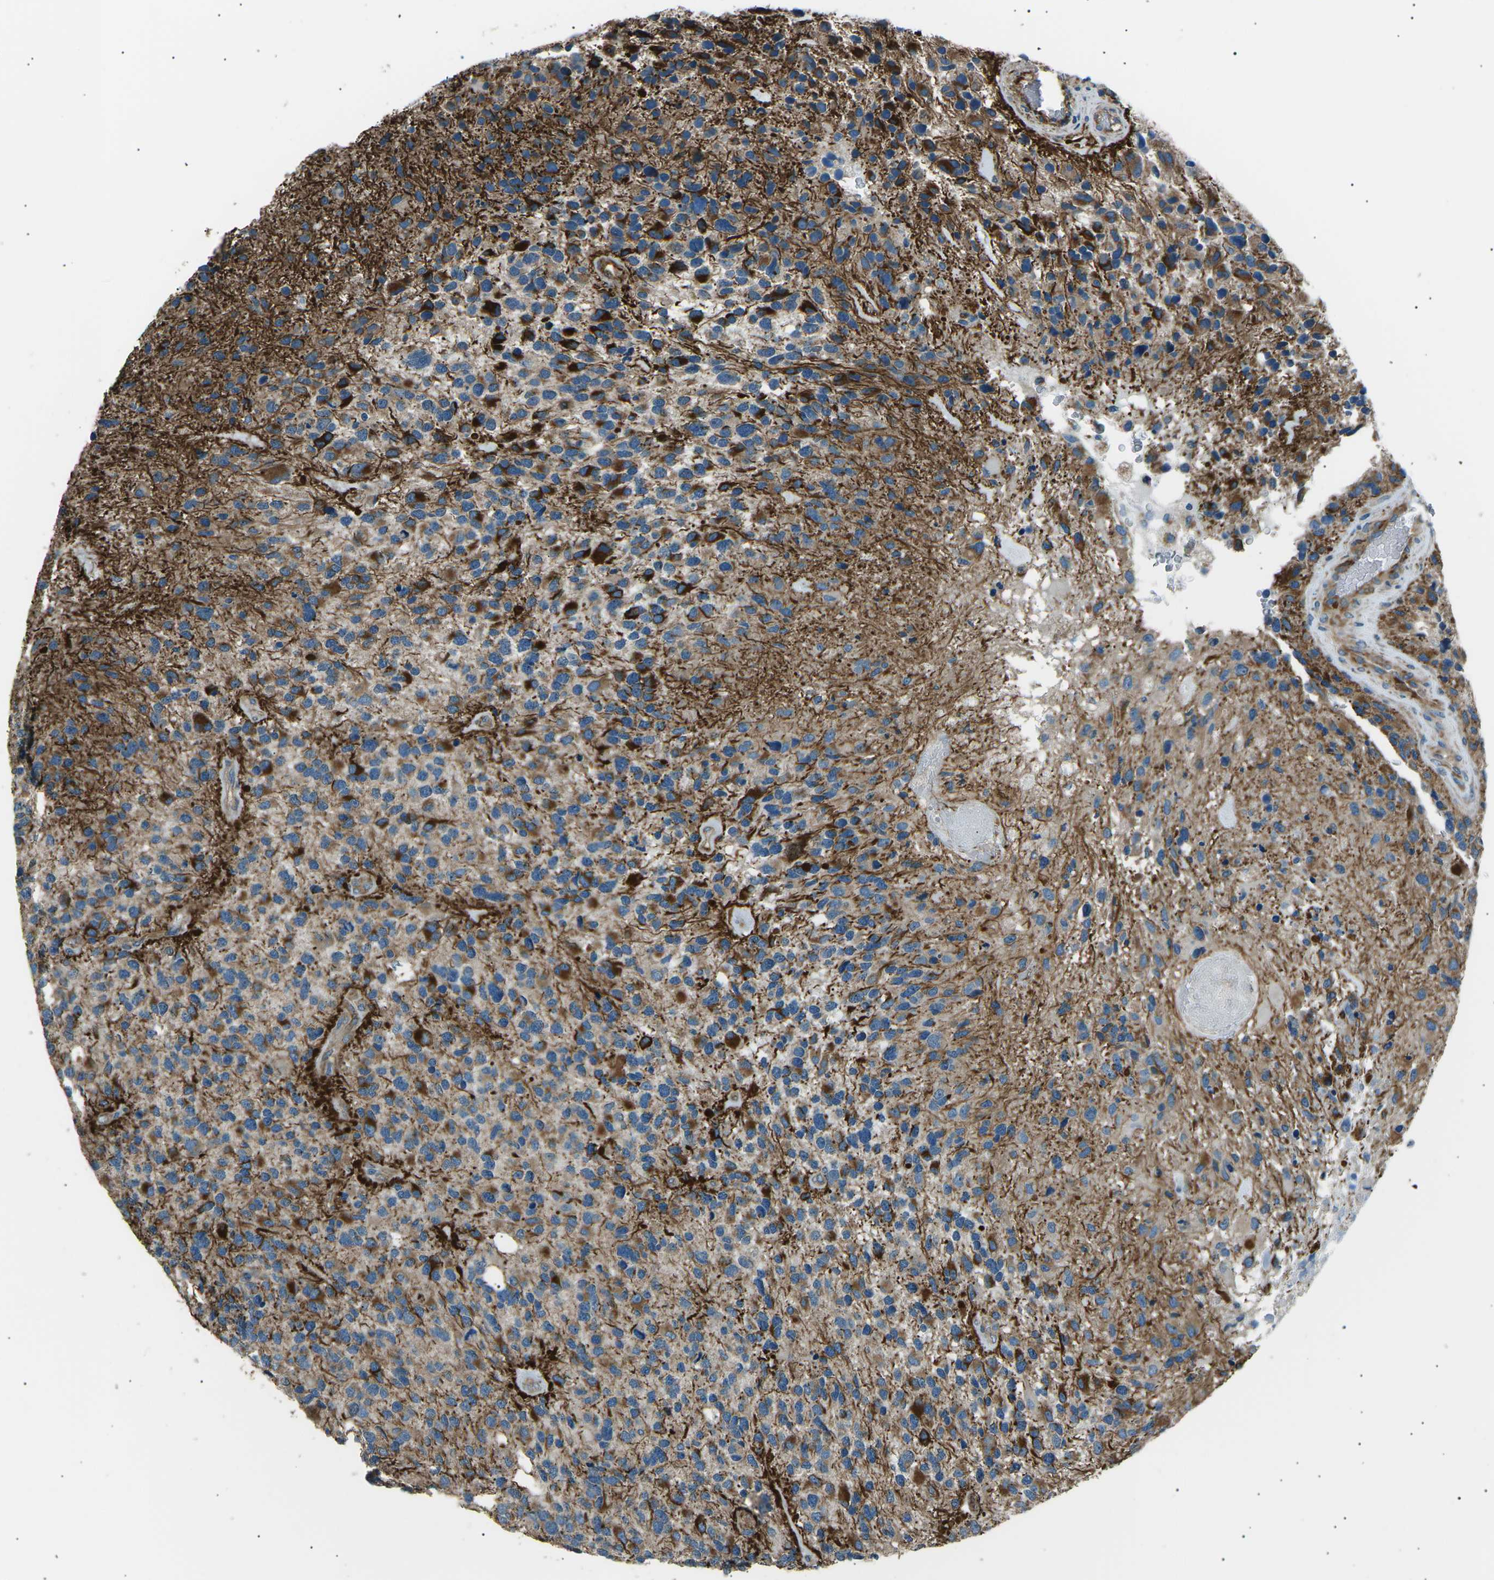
{"staining": {"intensity": "moderate", "quantity": "25%-75%", "location": "cytoplasmic/membranous"}, "tissue": "glioma", "cell_type": "Tumor cells", "image_type": "cancer", "snomed": [{"axis": "morphology", "description": "Glioma, malignant, High grade"}, {"axis": "topography", "description": "Brain"}], "caption": "Glioma tissue displays moderate cytoplasmic/membranous staining in approximately 25%-75% of tumor cells, visualized by immunohistochemistry. (Brightfield microscopy of DAB IHC at high magnification).", "gene": "SLK", "patient": {"sex": "female", "age": 58}}